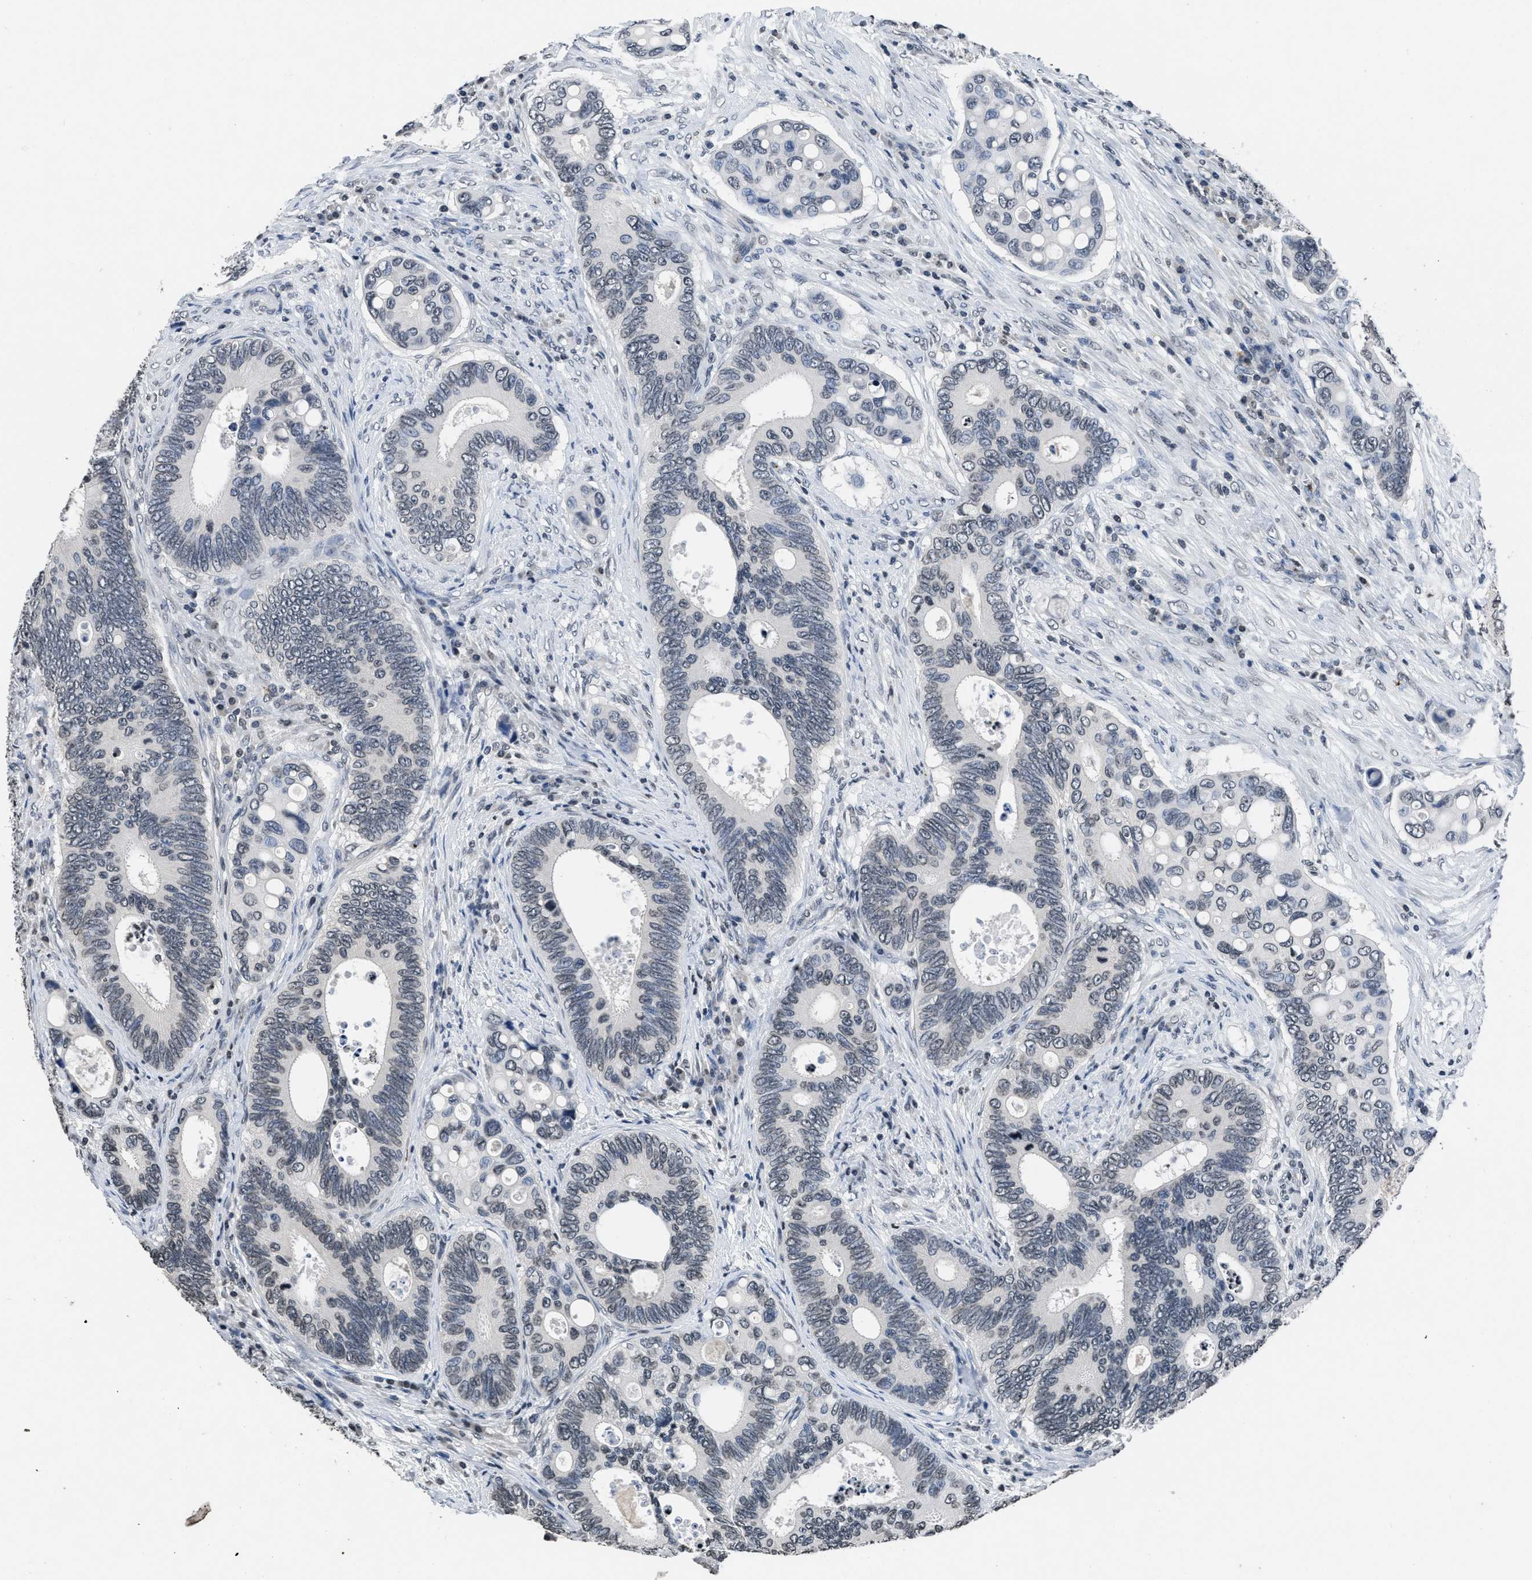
{"staining": {"intensity": "negative", "quantity": "none", "location": "none"}, "tissue": "colorectal cancer", "cell_type": "Tumor cells", "image_type": "cancer", "snomed": [{"axis": "morphology", "description": "Inflammation, NOS"}, {"axis": "morphology", "description": "Adenocarcinoma, NOS"}, {"axis": "topography", "description": "Colon"}], "caption": "This micrograph is of adenocarcinoma (colorectal) stained with IHC to label a protein in brown with the nuclei are counter-stained blue. There is no positivity in tumor cells.", "gene": "ITGA2B", "patient": {"sex": "male", "age": 72}}